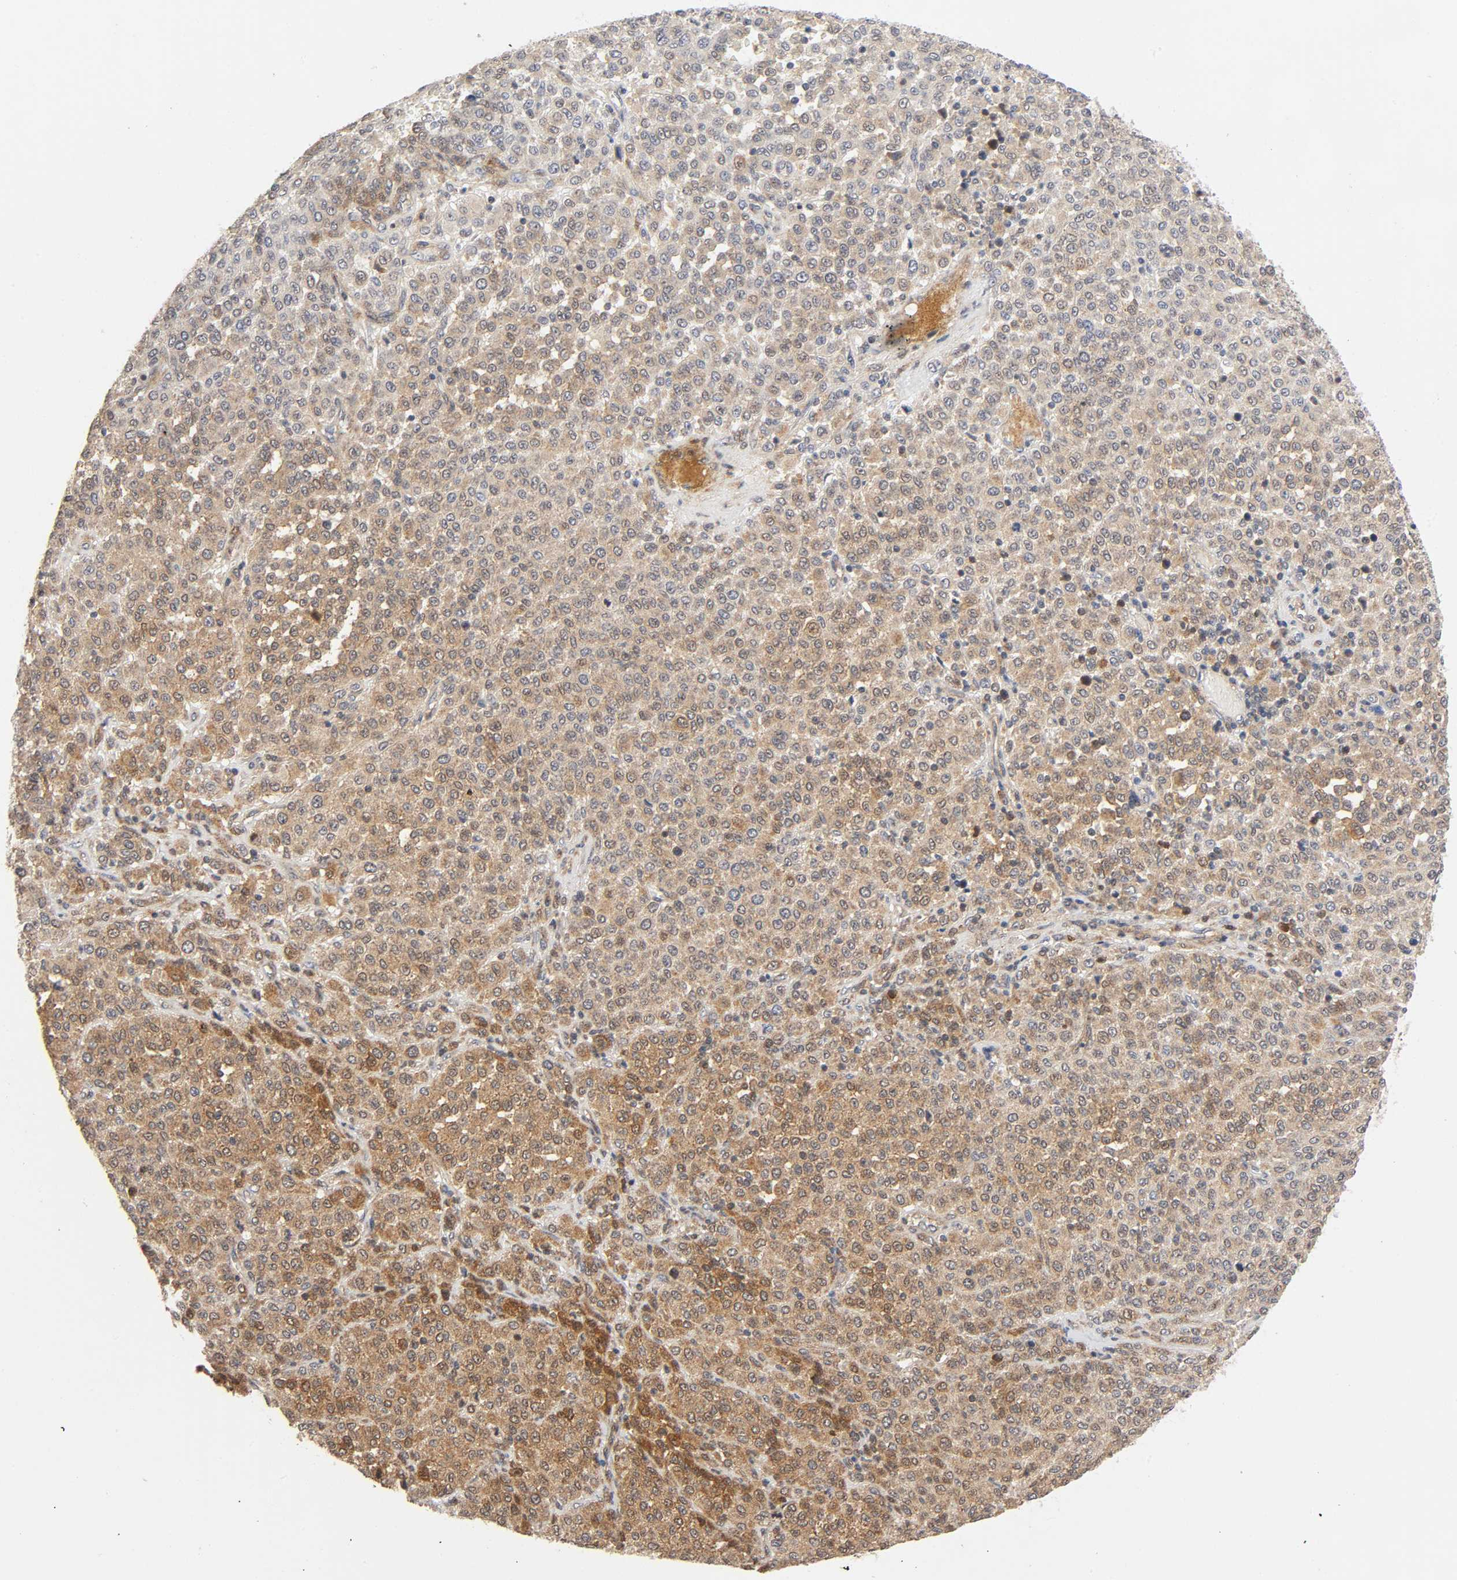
{"staining": {"intensity": "weak", "quantity": ">75%", "location": "cytoplasmic/membranous,nuclear"}, "tissue": "melanoma", "cell_type": "Tumor cells", "image_type": "cancer", "snomed": [{"axis": "morphology", "description": "Malignant melanoma, Metastatic site"}, {"axis": "topography", "description": "Pancreas"}], "caption": "A high-resolution photomicrograph shows immunohistochemistry (IHC) staining of melanoma, which displays weak cytoplasmic/membranous and nuclear expression in about >75% of tumor cells. The staining is performed using DAB brown chromogen to label protein expression. The nuclei are counter-stained blue using hematoxylin.", "gene": "CASP9", "patient": {"sex": "female", "age": 30}}